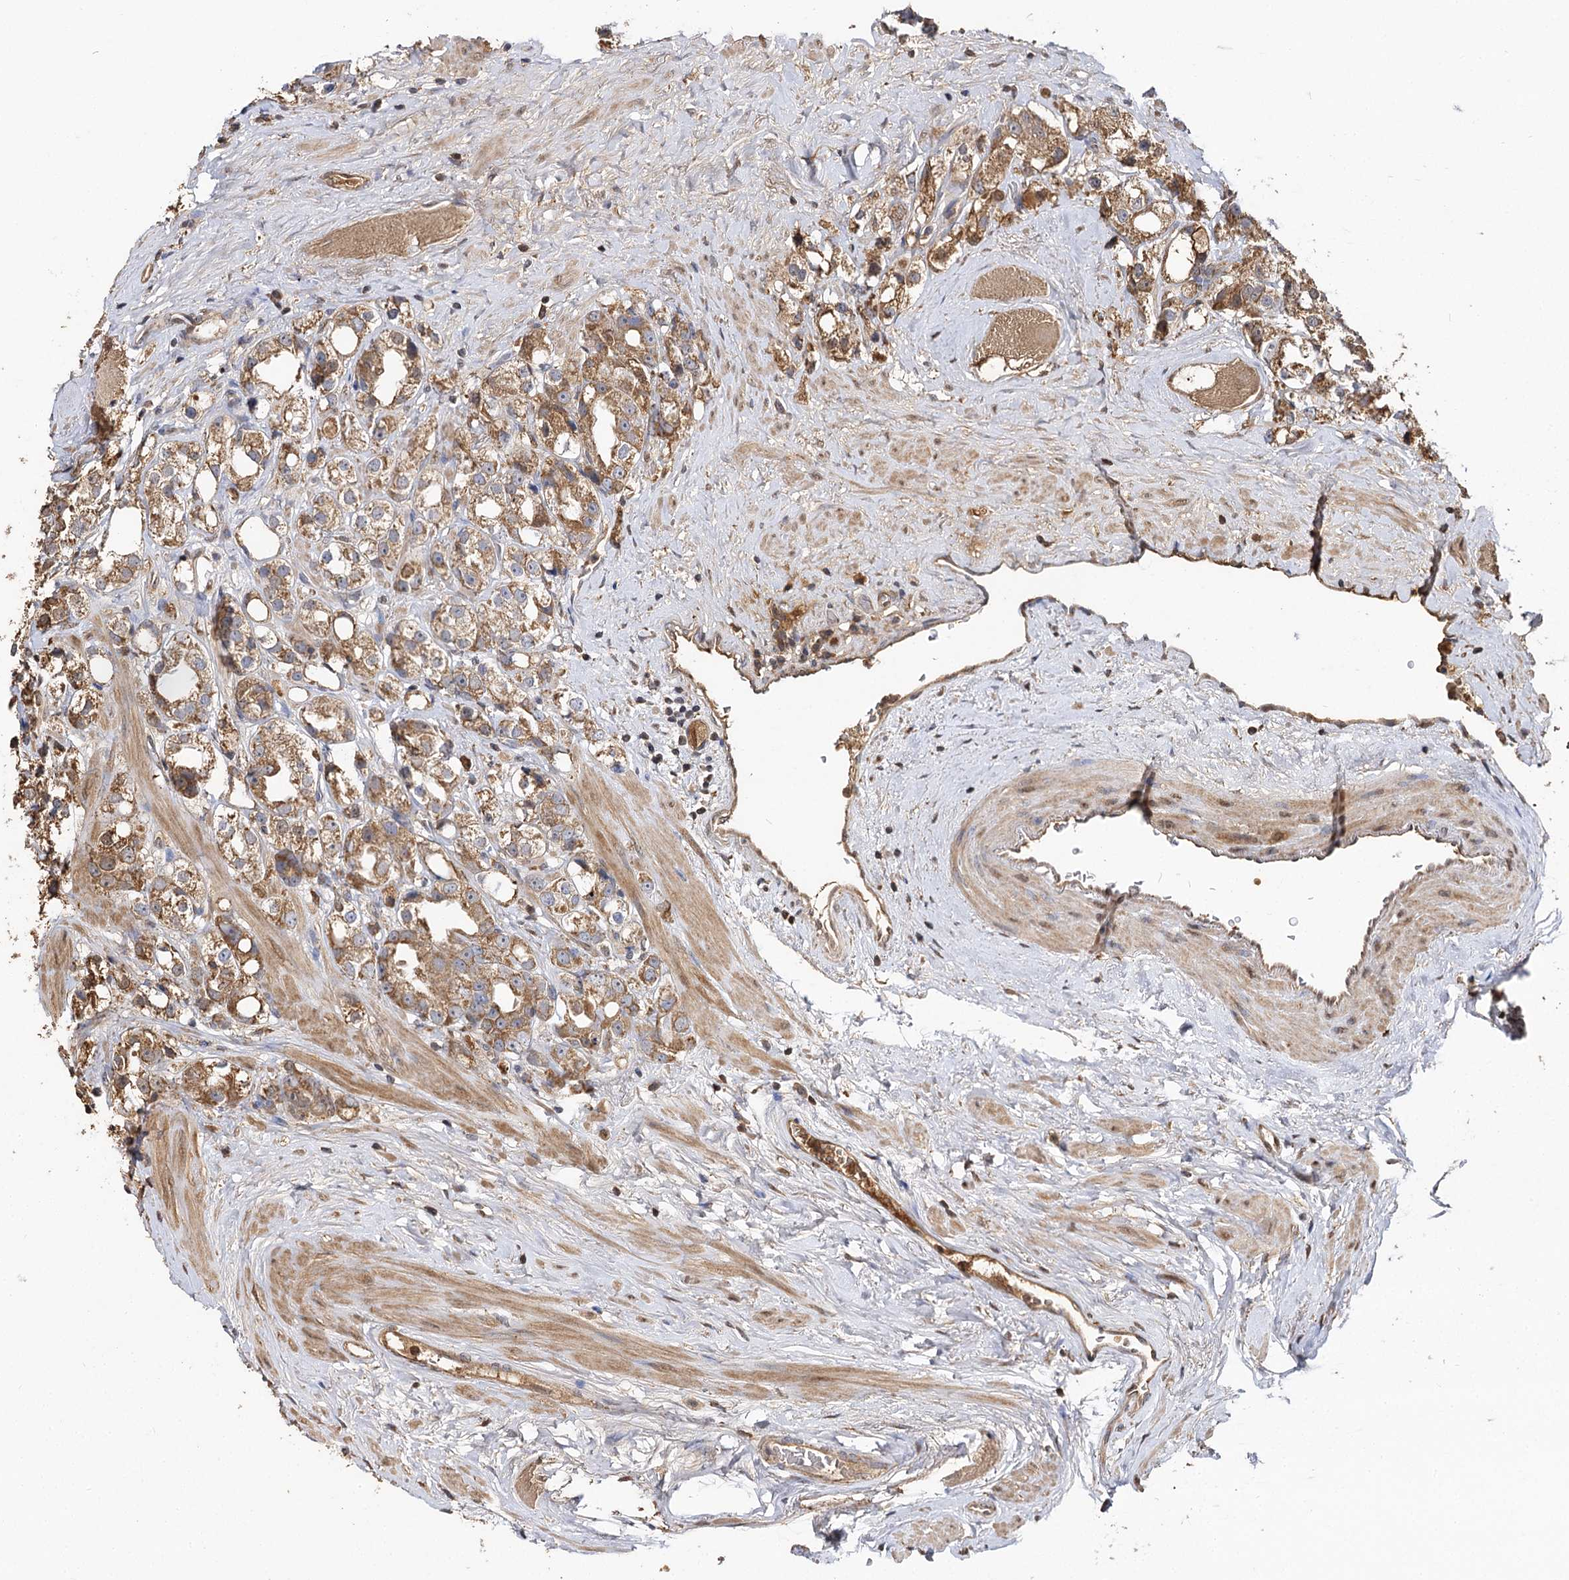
{"staining": {"intensity": "moderate", "quantity": ">75%", "location": "cytoplasmic/membranous"}, "tissue": "prostate cancer", "cell_type": "Tumor cells", "image_type": "cancer", "snomed": [{"axis": "morphology", "description": "Adenocarcinoma, NOS"}, {"axis": "topography", "description": "Prostate"}], "caption": "Moderate cytoplasmic/membranous positivity is appreciated in approximately >75% of tumor cells in prostate adenocarcinoma. (DAB IHC with brightfield microscopy, high magnification).", "gene": "ARL13A", "patient": {"sex": "male", "age": 79}}